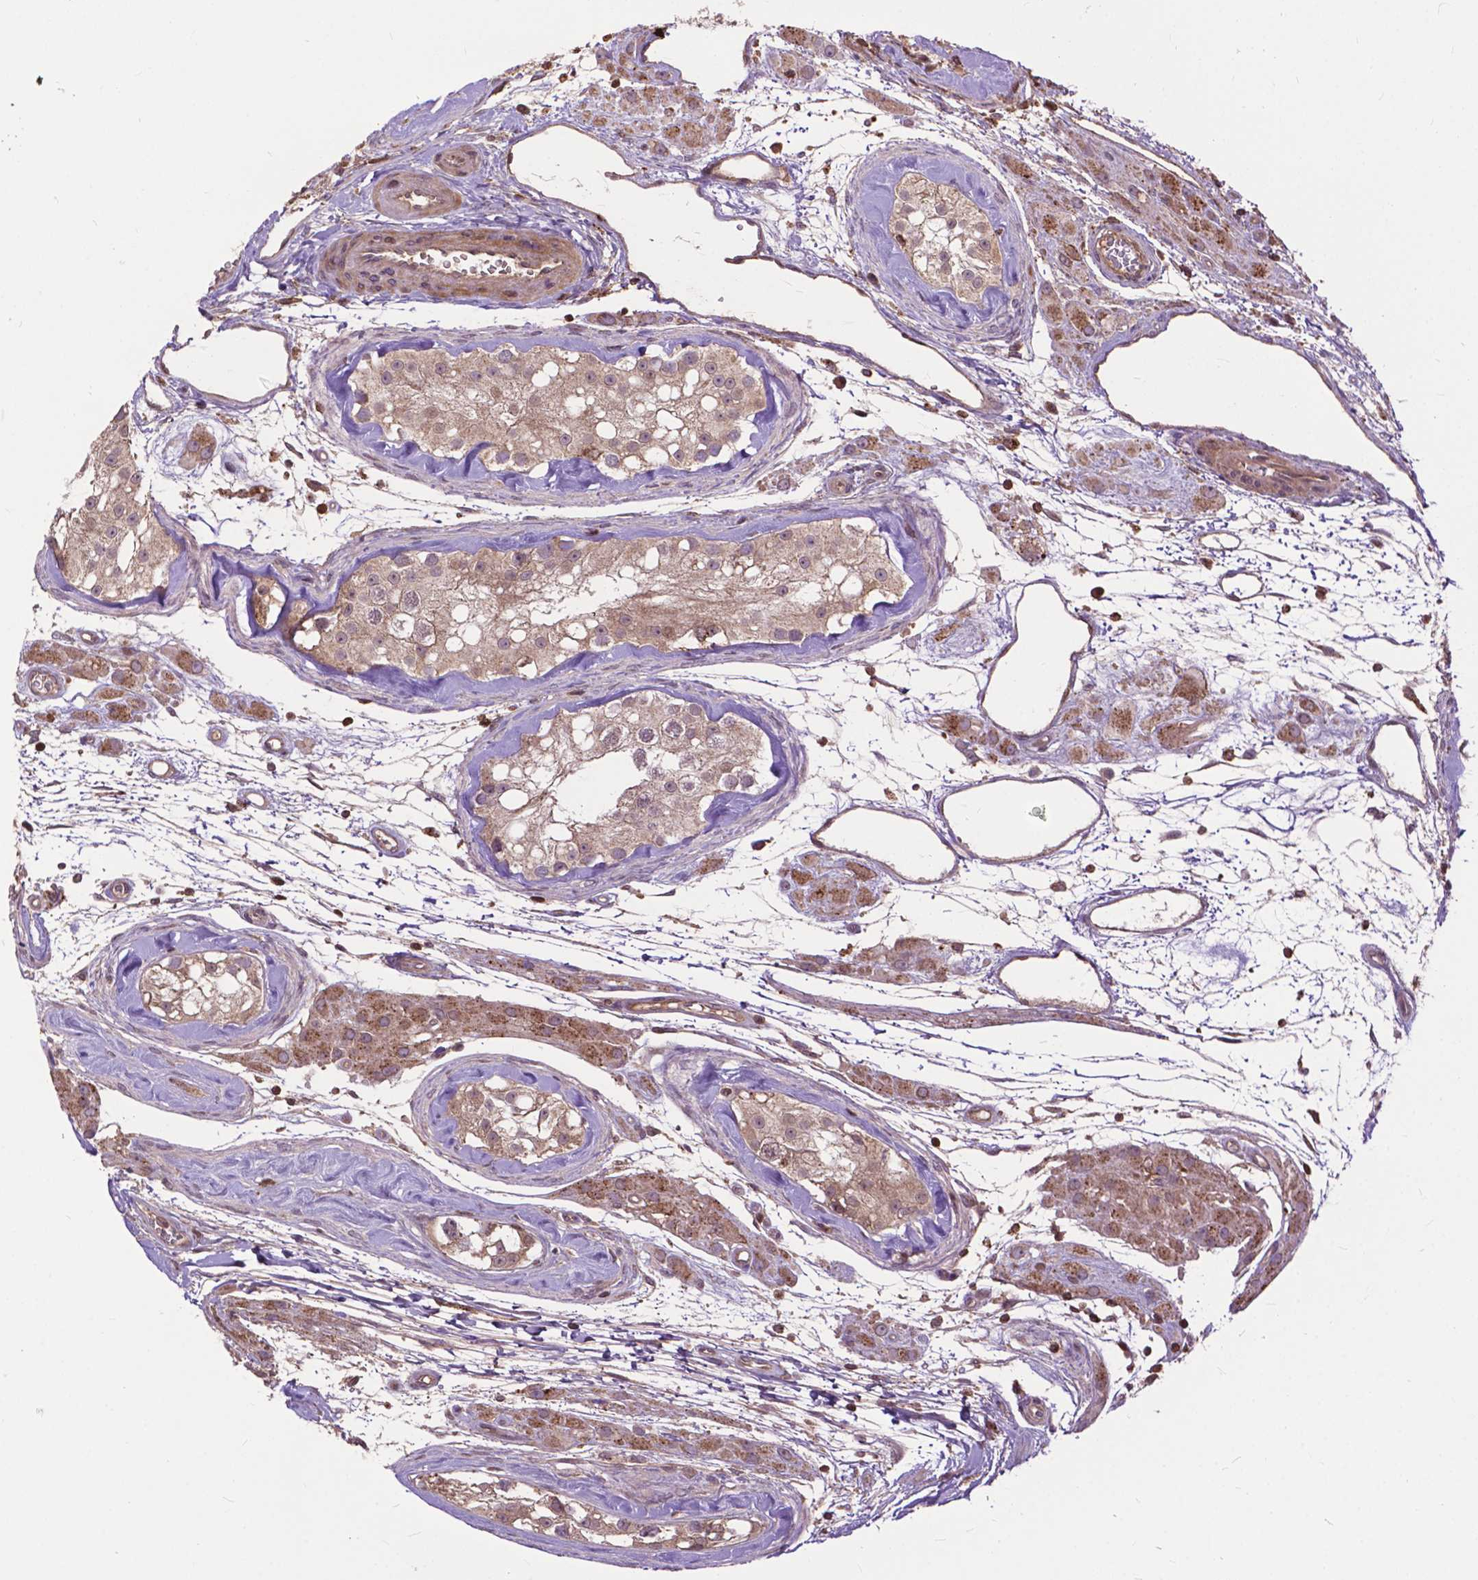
{"staining": {"intensity": "moderate", "quantity": ">75%", "location": "cytoplasmic/membranous"}, "tissue": "testis cancer", "cell_type": "Tumor cells", "image_type": "cancer", "snomed": [{"axis": "morphology", "description": "Seminoma, NOS"}, {"axis": "topography", "description": "Testis"}], "caption": "An image of testis cancer (seminoma) stained for a protein demonstrates moderate cytoplasmic/membranous brown staining in tumor cells.", "gene": "CHMP4A", "patient": {"sex": "male", "age": 34}}